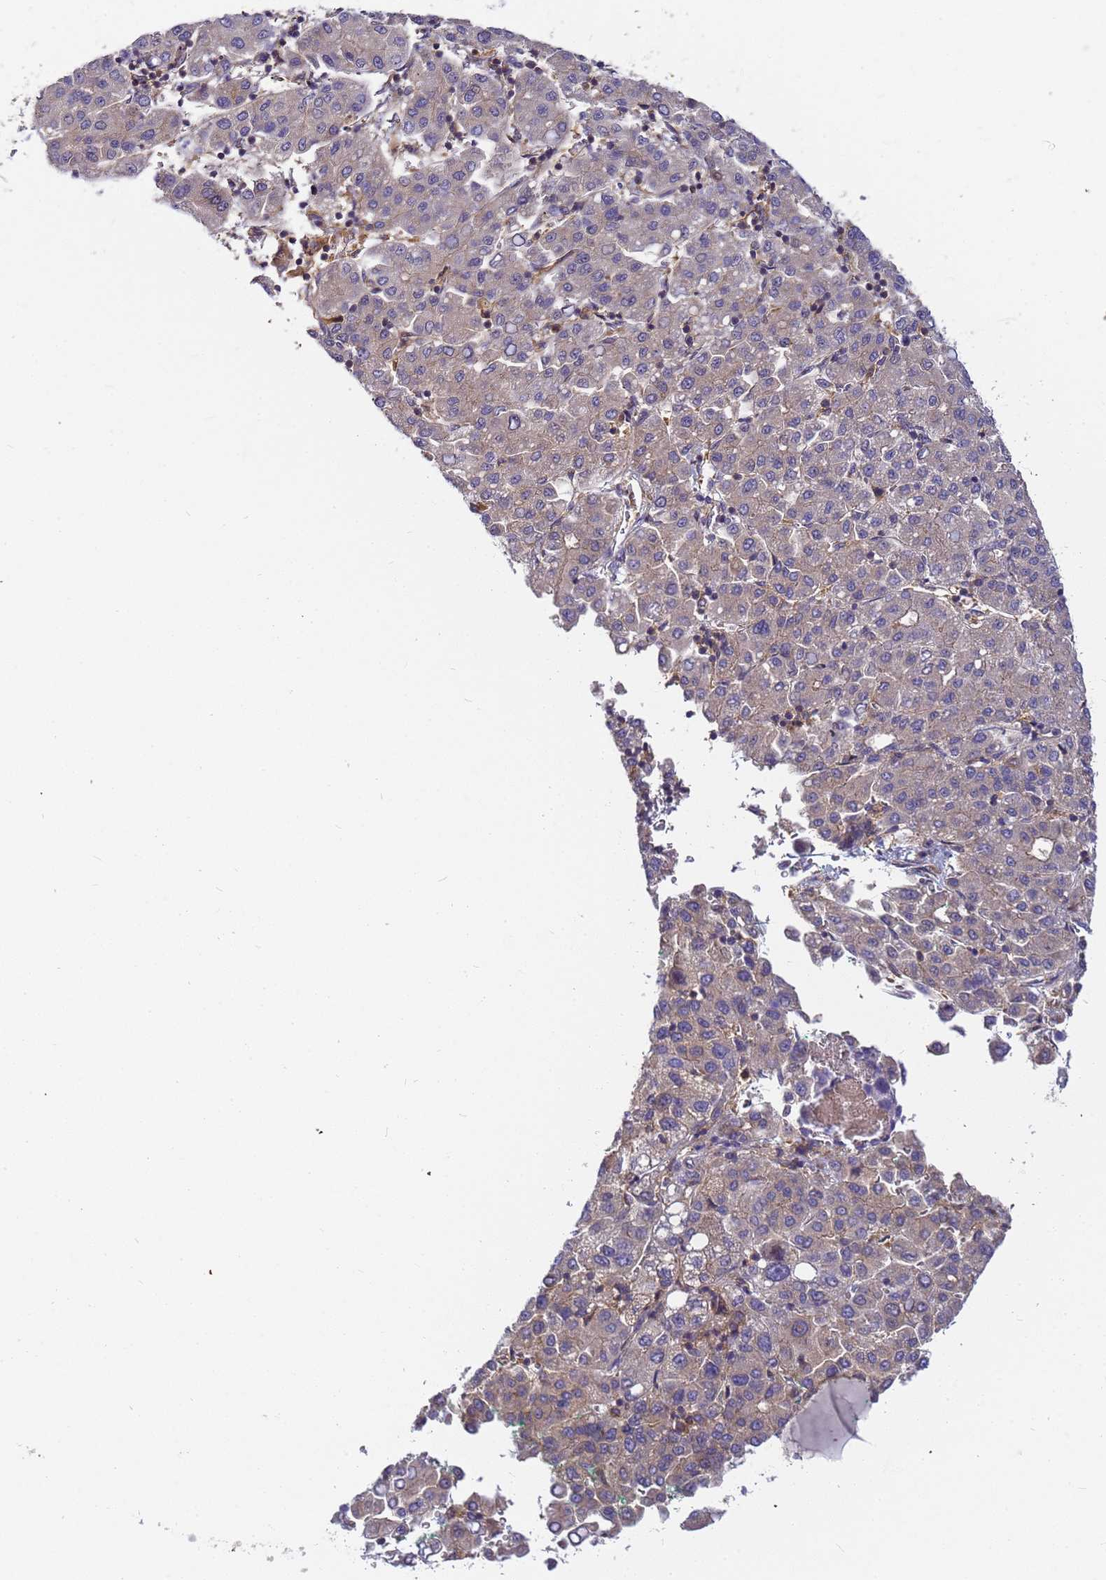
{"staining": {"intensity": "moderate", "quantity": "25%-75%", "location": "cytoplasmic/membranous"}, "tissue": "liver cancer", "cell_type": "Tumor cells", "image_type": "cancer", "snomed": [{"axis": "morphology", "description": "Carcinoma, Hepatocellular, NOS"}, {"axis": "topography", "description": "Liver"}], "caption": "Protein analysis of liver cancer (hepatocellular carcinoma) tissue displays moderate cytoplasmic/membranous staining in approximately 25%-75% of tumor cells.", "gene": "CHM", "patient": {"sex": "male", "age": 65}}